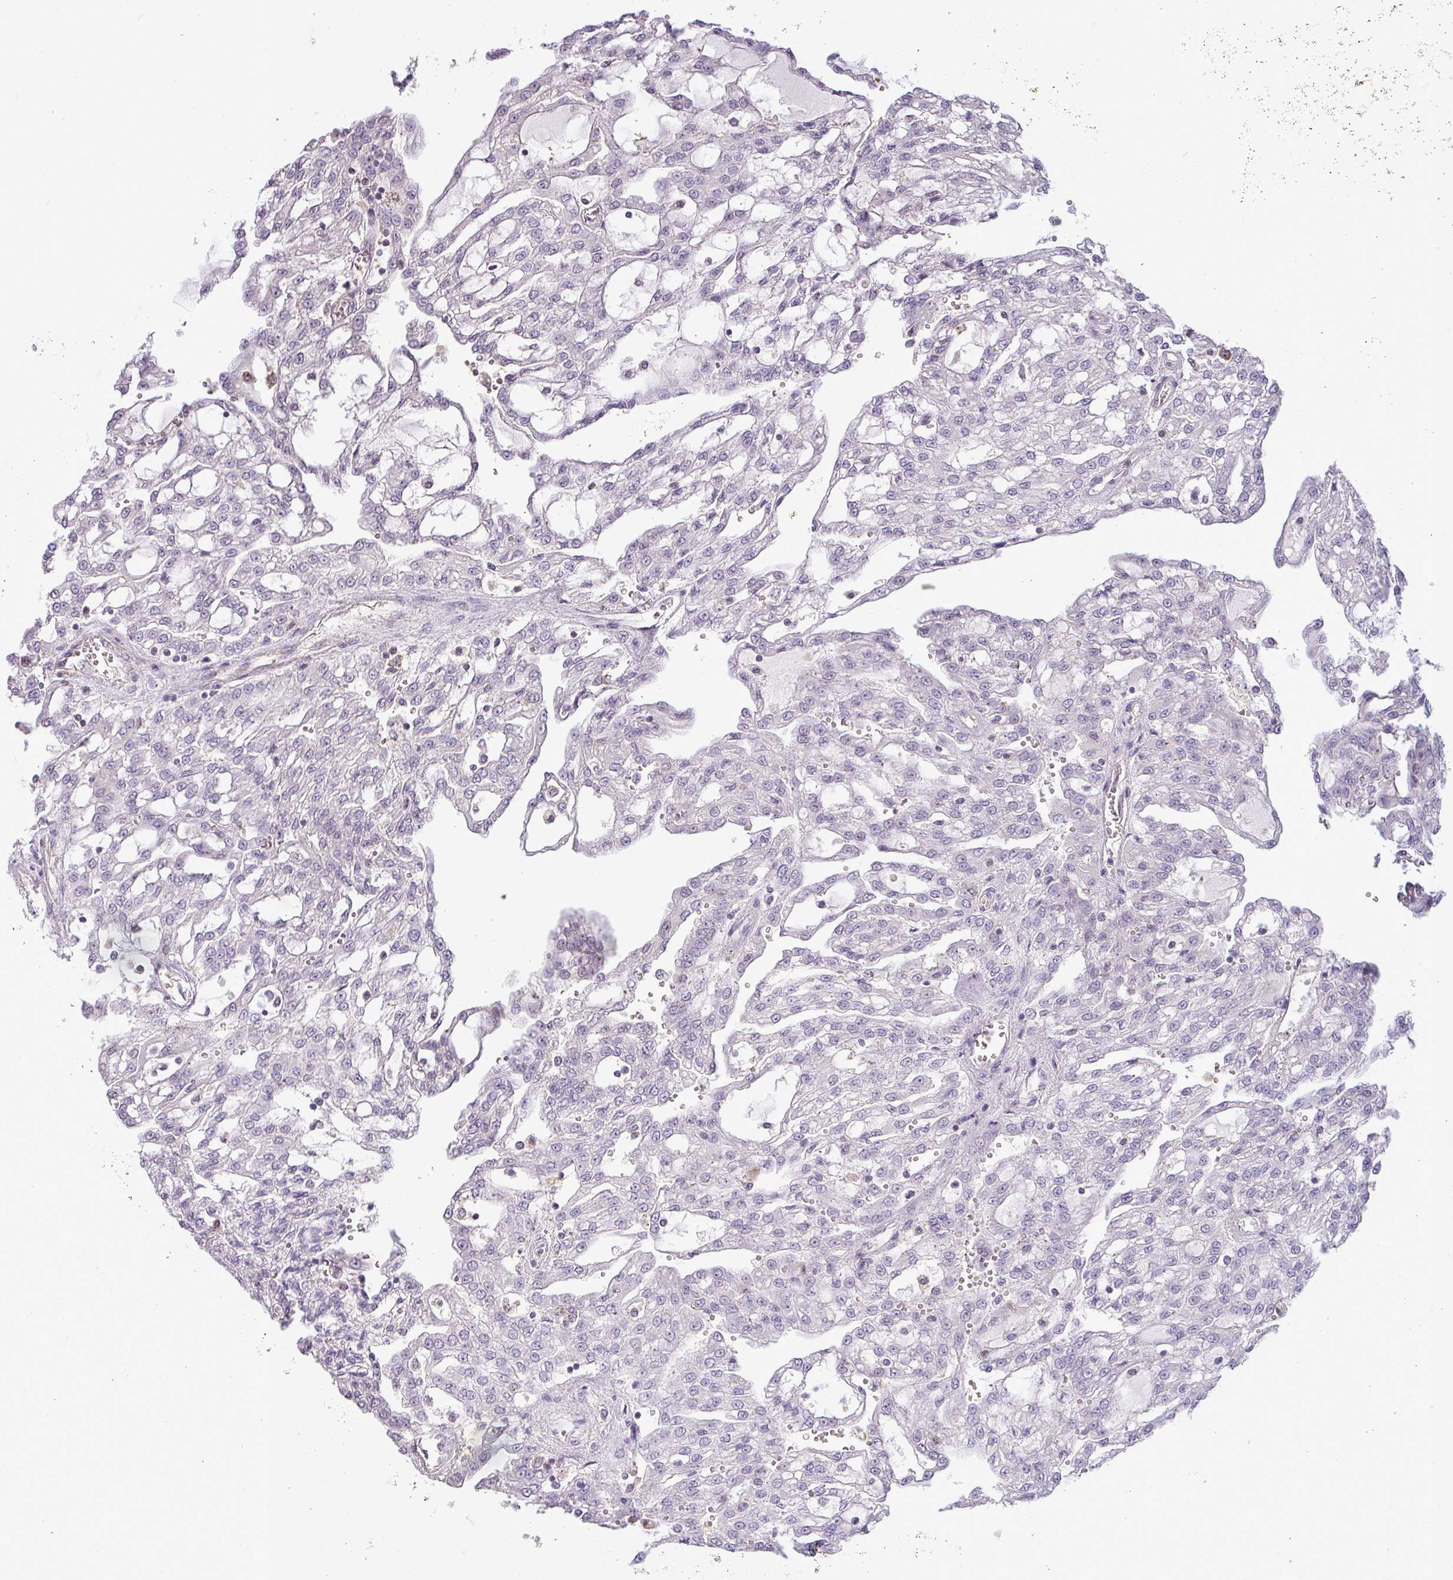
{"staining": {"intensity": "negative", "quantity": "none", "location": "none"}, "tissue": "renal cancer", "cell_type": "Tumor cells", "image_type": "cancer", "snomed": [{"axis": "morphology", "description": "Adenocarcinoma, NOS"}, {"axis": "topography", "description": "Kidney"}], "caption": "IHC histopathology image of human renal cancer stained for a protein (brown), which demonstrates no staining in tumor cells. (Brightfield microscopy of DAB (3,3'-diaminobenzidine) immunohistochemistry (IHC) at high magnification).", "gene": "ZNF835", "patient": {"sex": "male", "age": 63}}